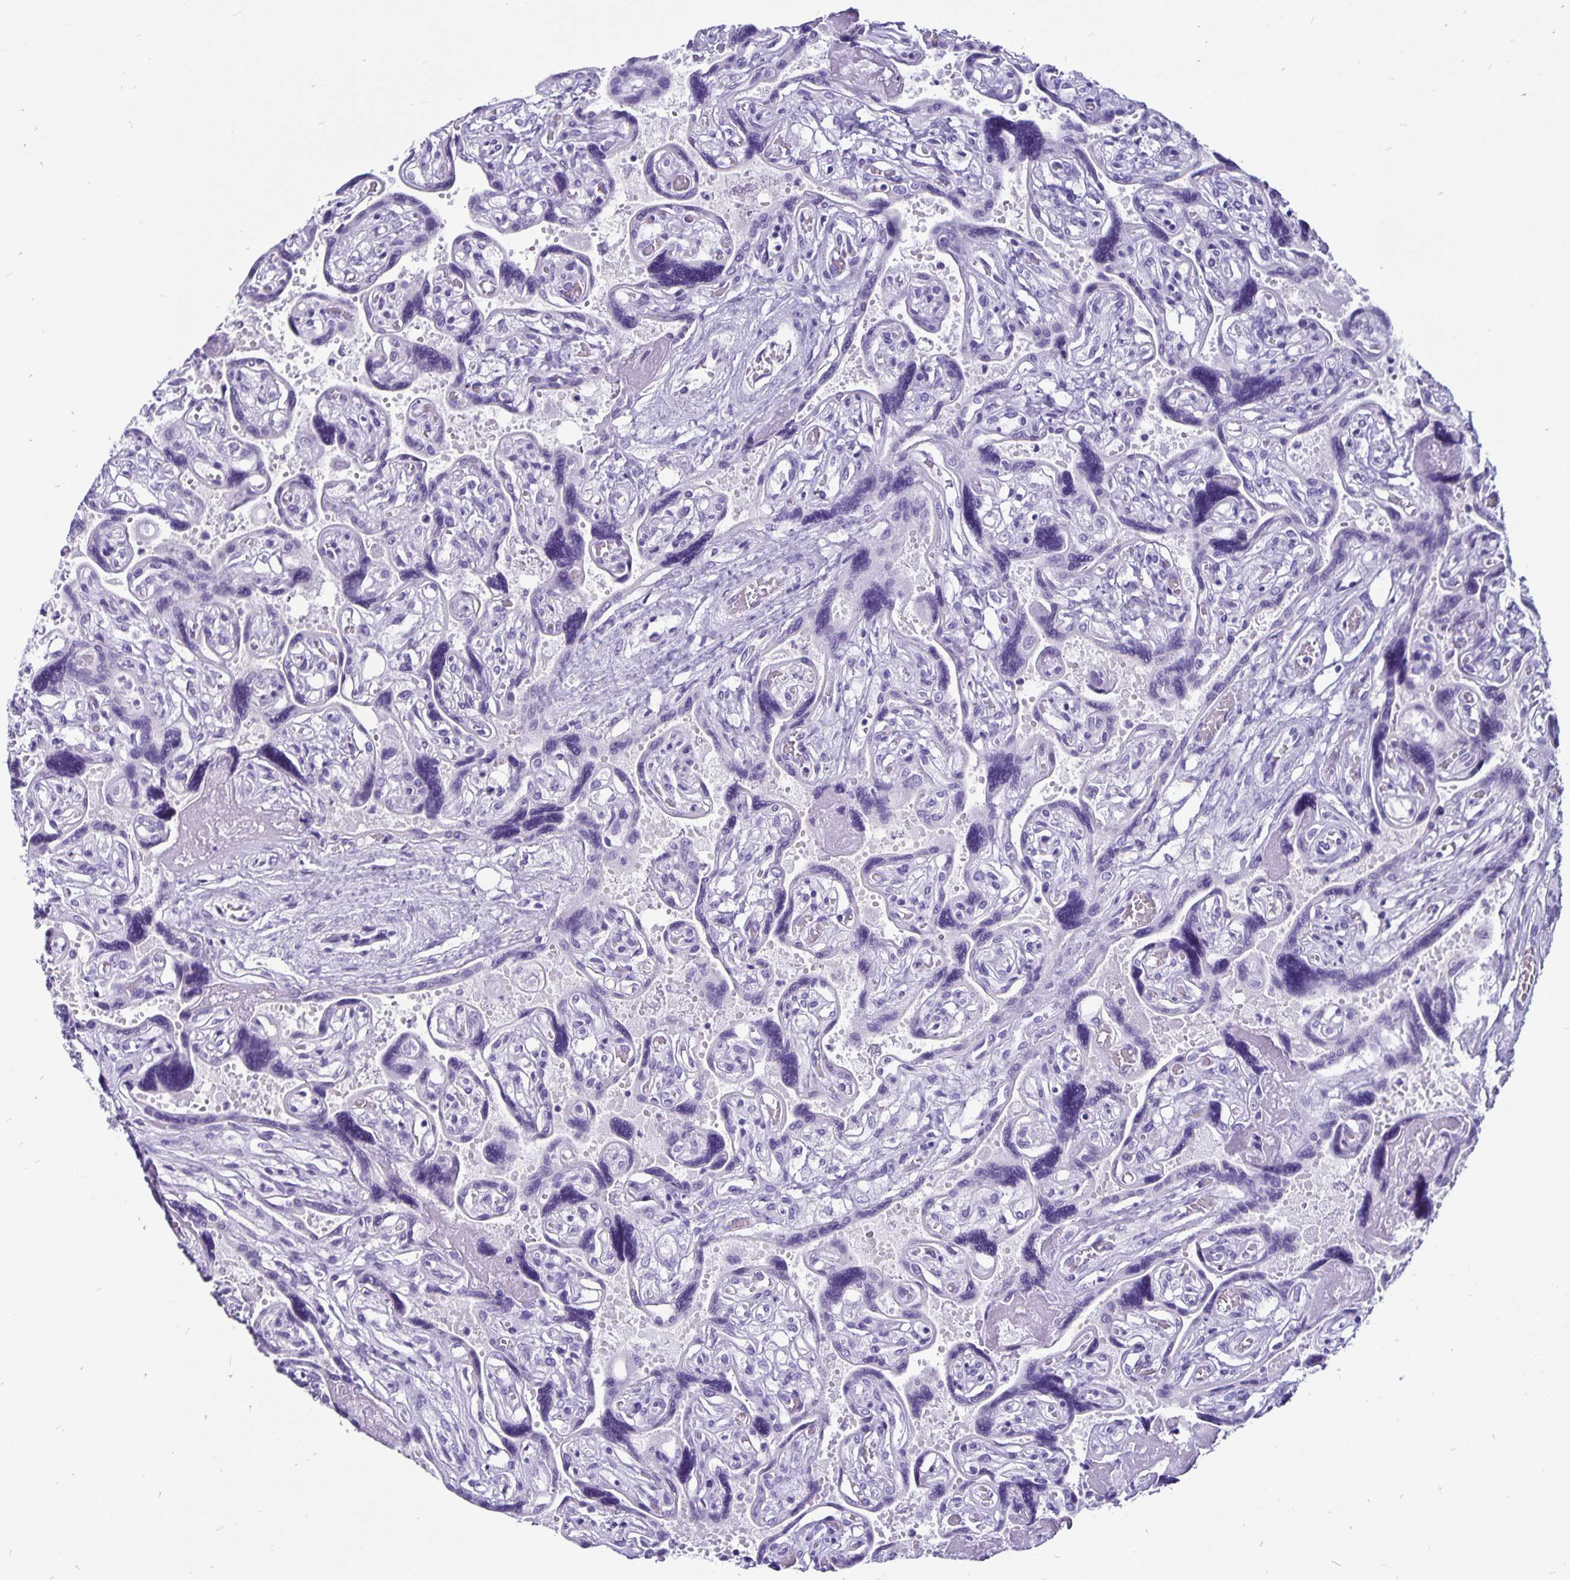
{"staining": {"intensity": "negative", "quantity": "none", "location": "none"}, "tissue": "placenta", "cell_type": "Decidual cells", "image_type": "normal", "snomed": [{"axis": "morphology", "description": "Normal tissue, NOS"}, {"axis": "topography", "description": "Placenta"}], "caption": "This photomicrograph is of unremarkable placenta stained with immunohistochemistry (IHC) to label a protein in brown with the nuclei are counter-stained blue. There is no positivity in decidual cells.", "gene": "ODF3B", "patient": {"sex": "female", "age": 32}}